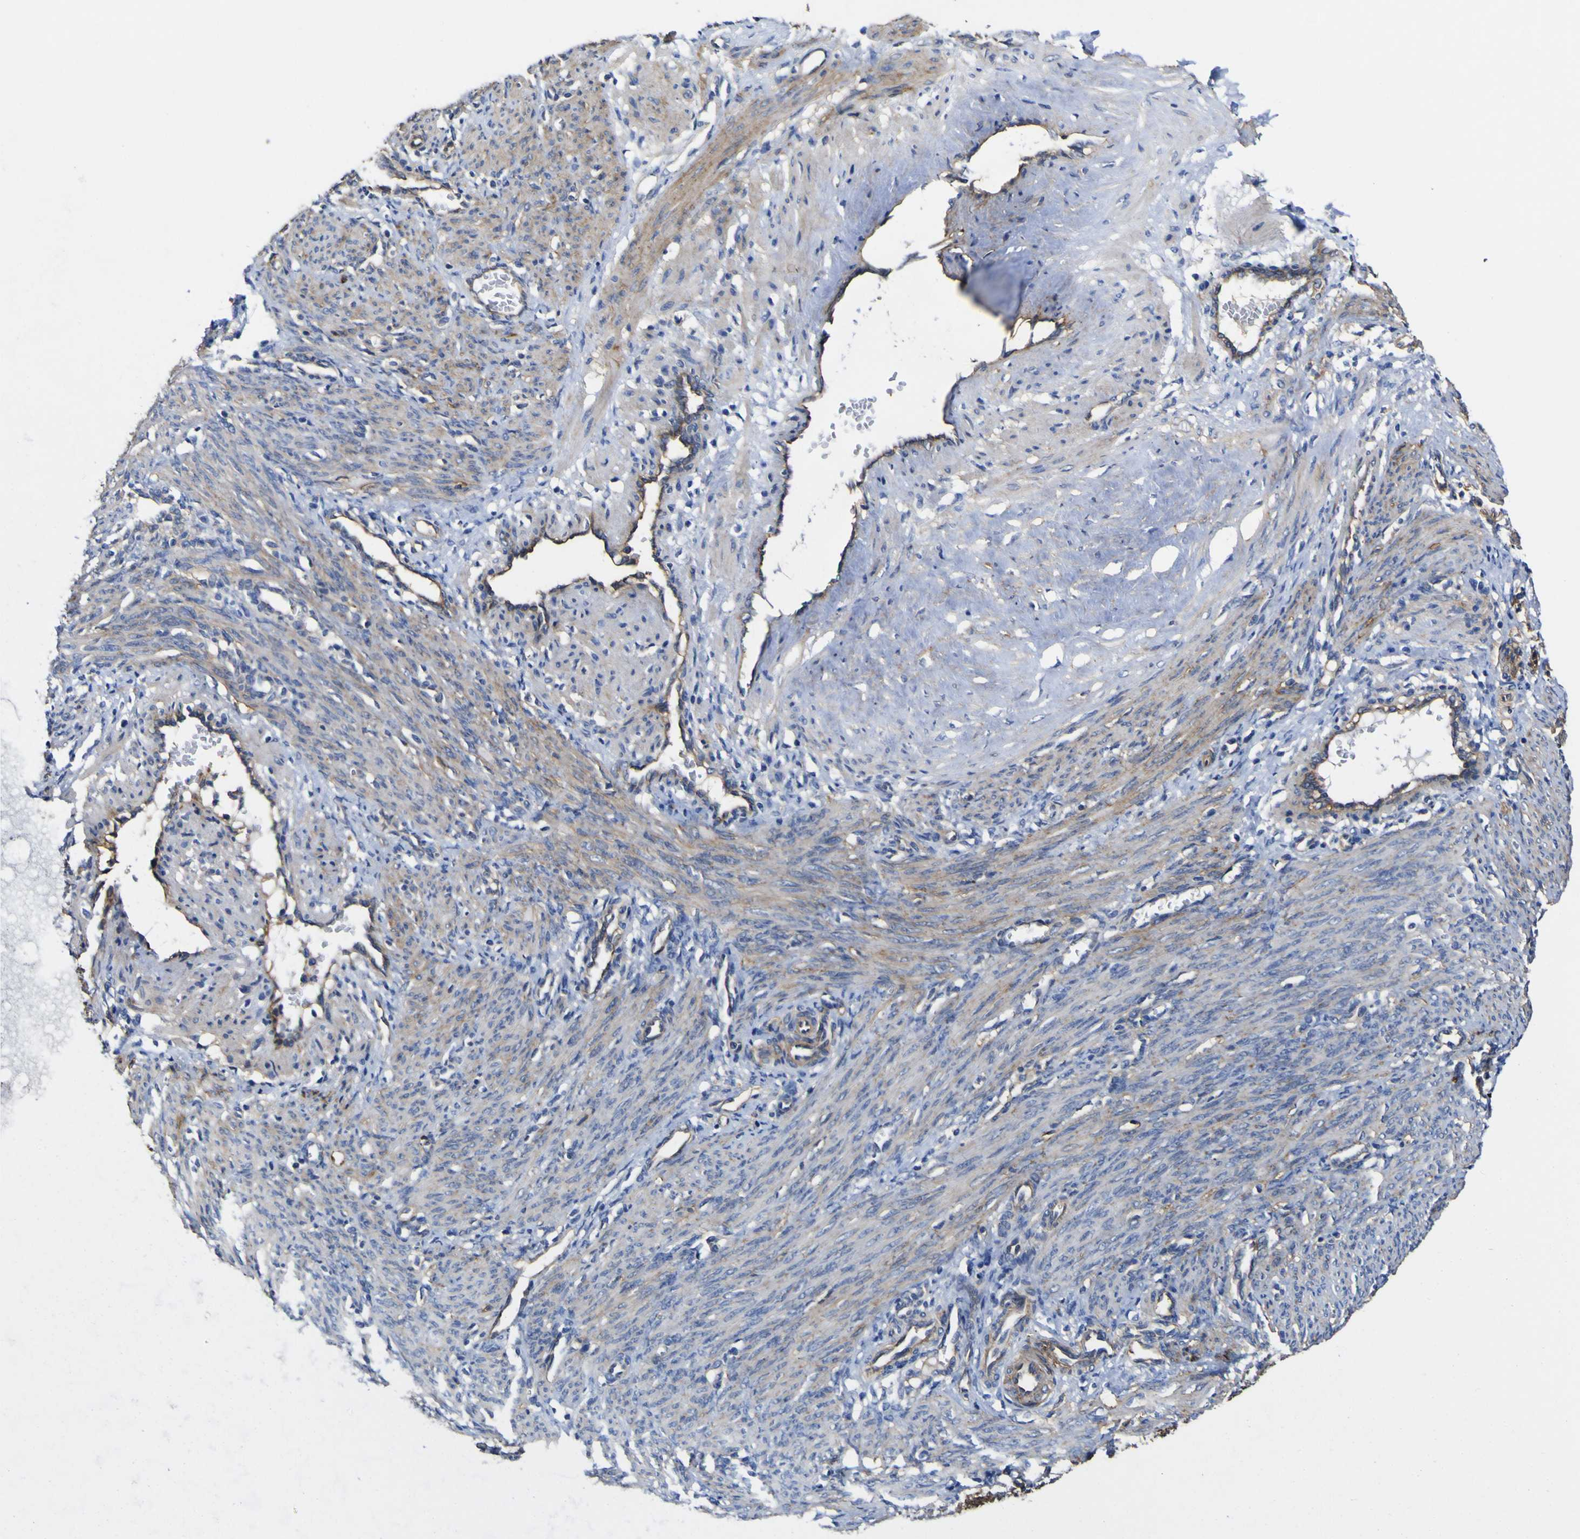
{"staining": {"intensity": "moderate", "quantity": ">75%", "location": "cytoplasmic/membranous"}, "tissue": "smooth muscle", "cell_type": "Smooth muscle cells", "image_type": "normal", "snomed": [{"axis": "morphology", "description": "Normal tissue, NOS"}, {"axis": "topography", "description": "Endometrium"}], "caption": "Moderate cytoplasmic/membranous expression for a protein is present in about >75% of smooth muscle cells of benign smooth muscle using immunohistochemistry (IHC).", "gene": "CD151", "patient": {"sex": "female", "age": 33}}